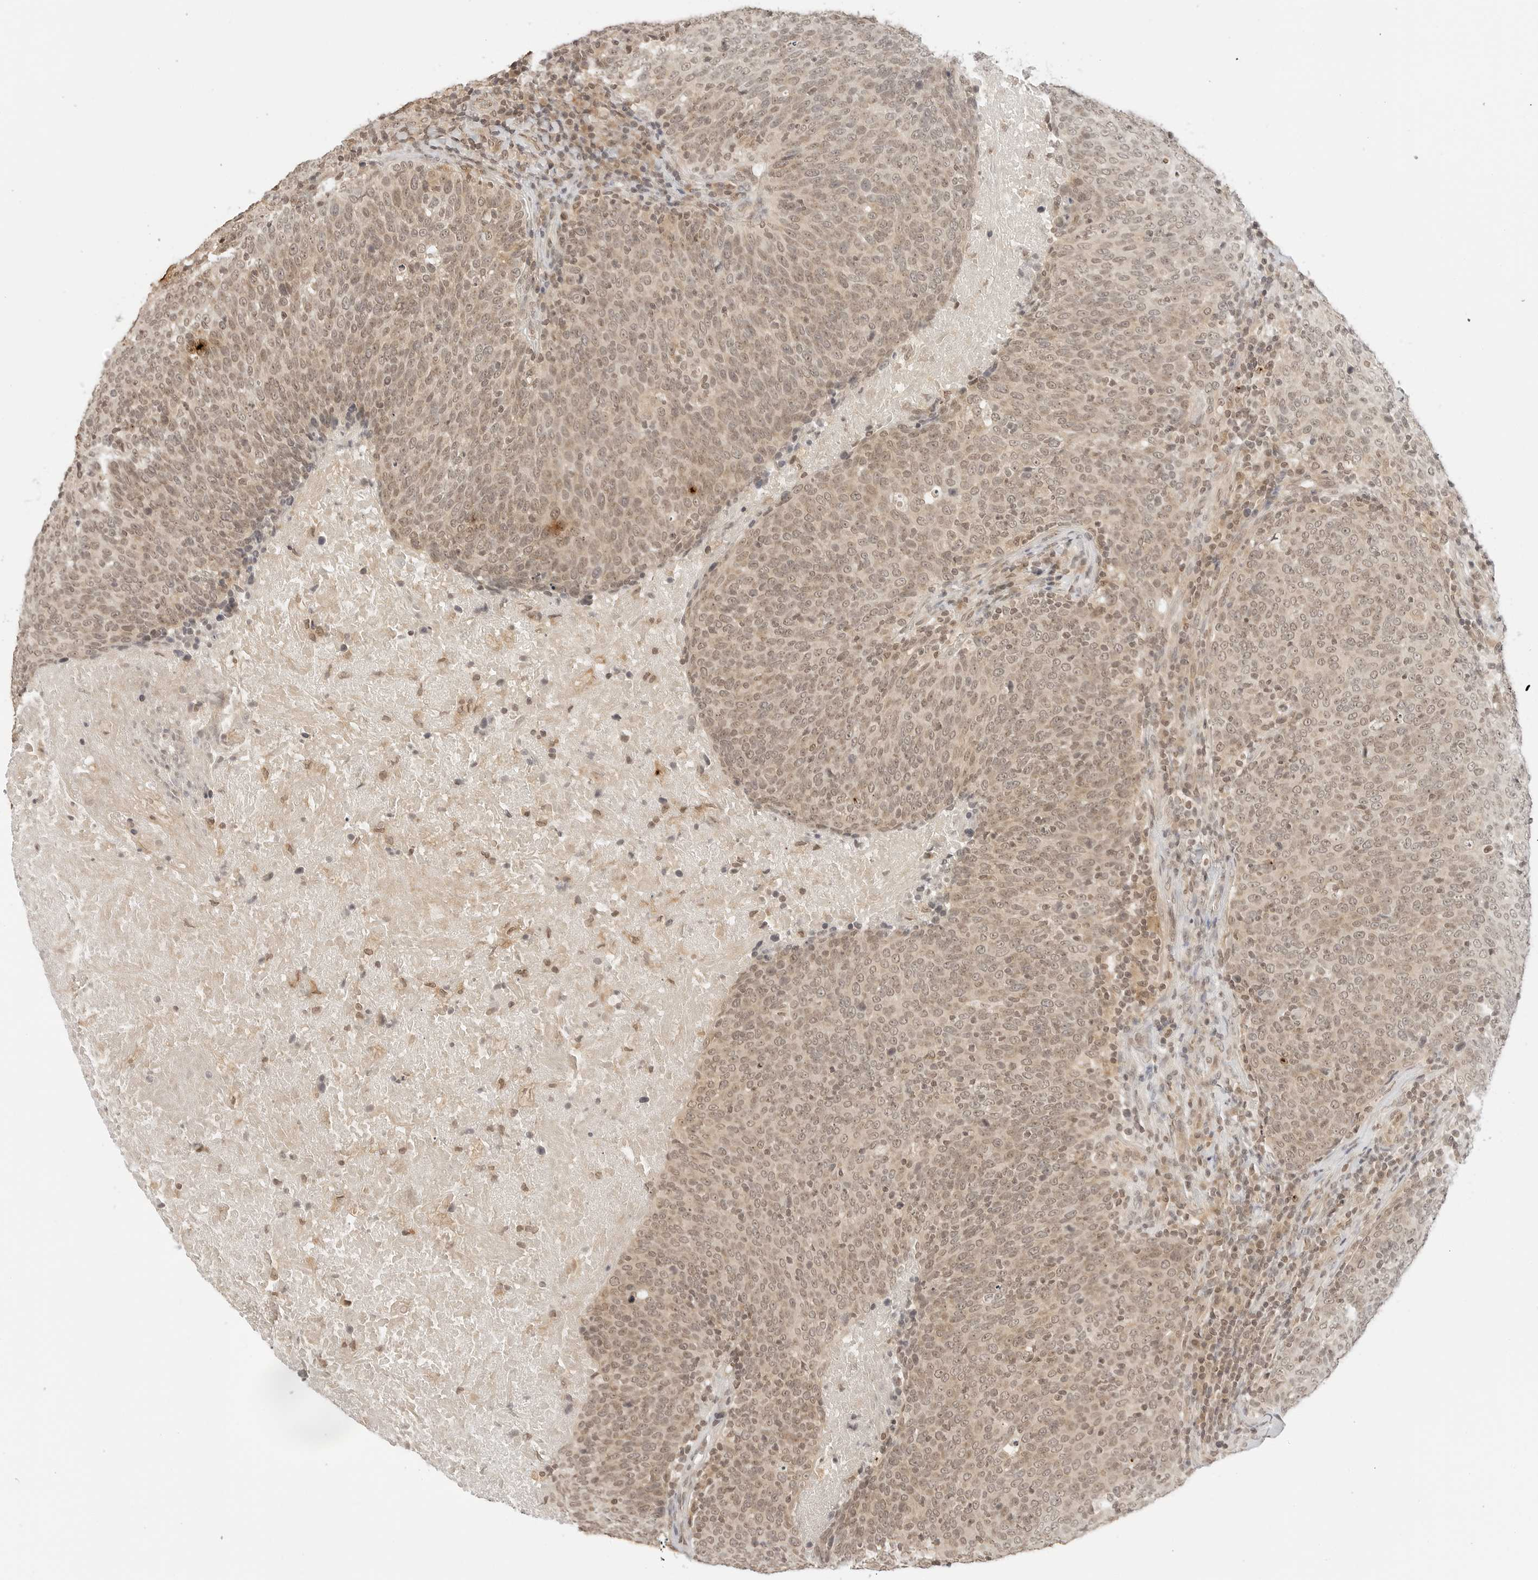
{"staining": {"intensity": "weak", "quantity": ">75%", "location": "cytoplasmic/membranous,nuclear"}, "tissue": "head and neck cancer", "cell_type": "Tumor cells", "image_type": "cancer", "snomed": [{"axis": "morphology", "description": "Squamous cell carcinoma, NOS"}, {"axis": "morphology", "description": "Squamous cell carcinoma, metastatic, NOS"}, {"axis": "topography", "description": "Lymph node"}, {"axis": "topography", "description": "Head-Neck"}], "caption": "Metastatic squamous cell carcinoma (head and neck) tissue exhibits weak cytoplasmic/membranous and nuclear staining in approximately >75% of tumor cells, visualized by immunohistochemistry.", "gene": "GPR34", "patient": {"sex": "male", "age": 62}}